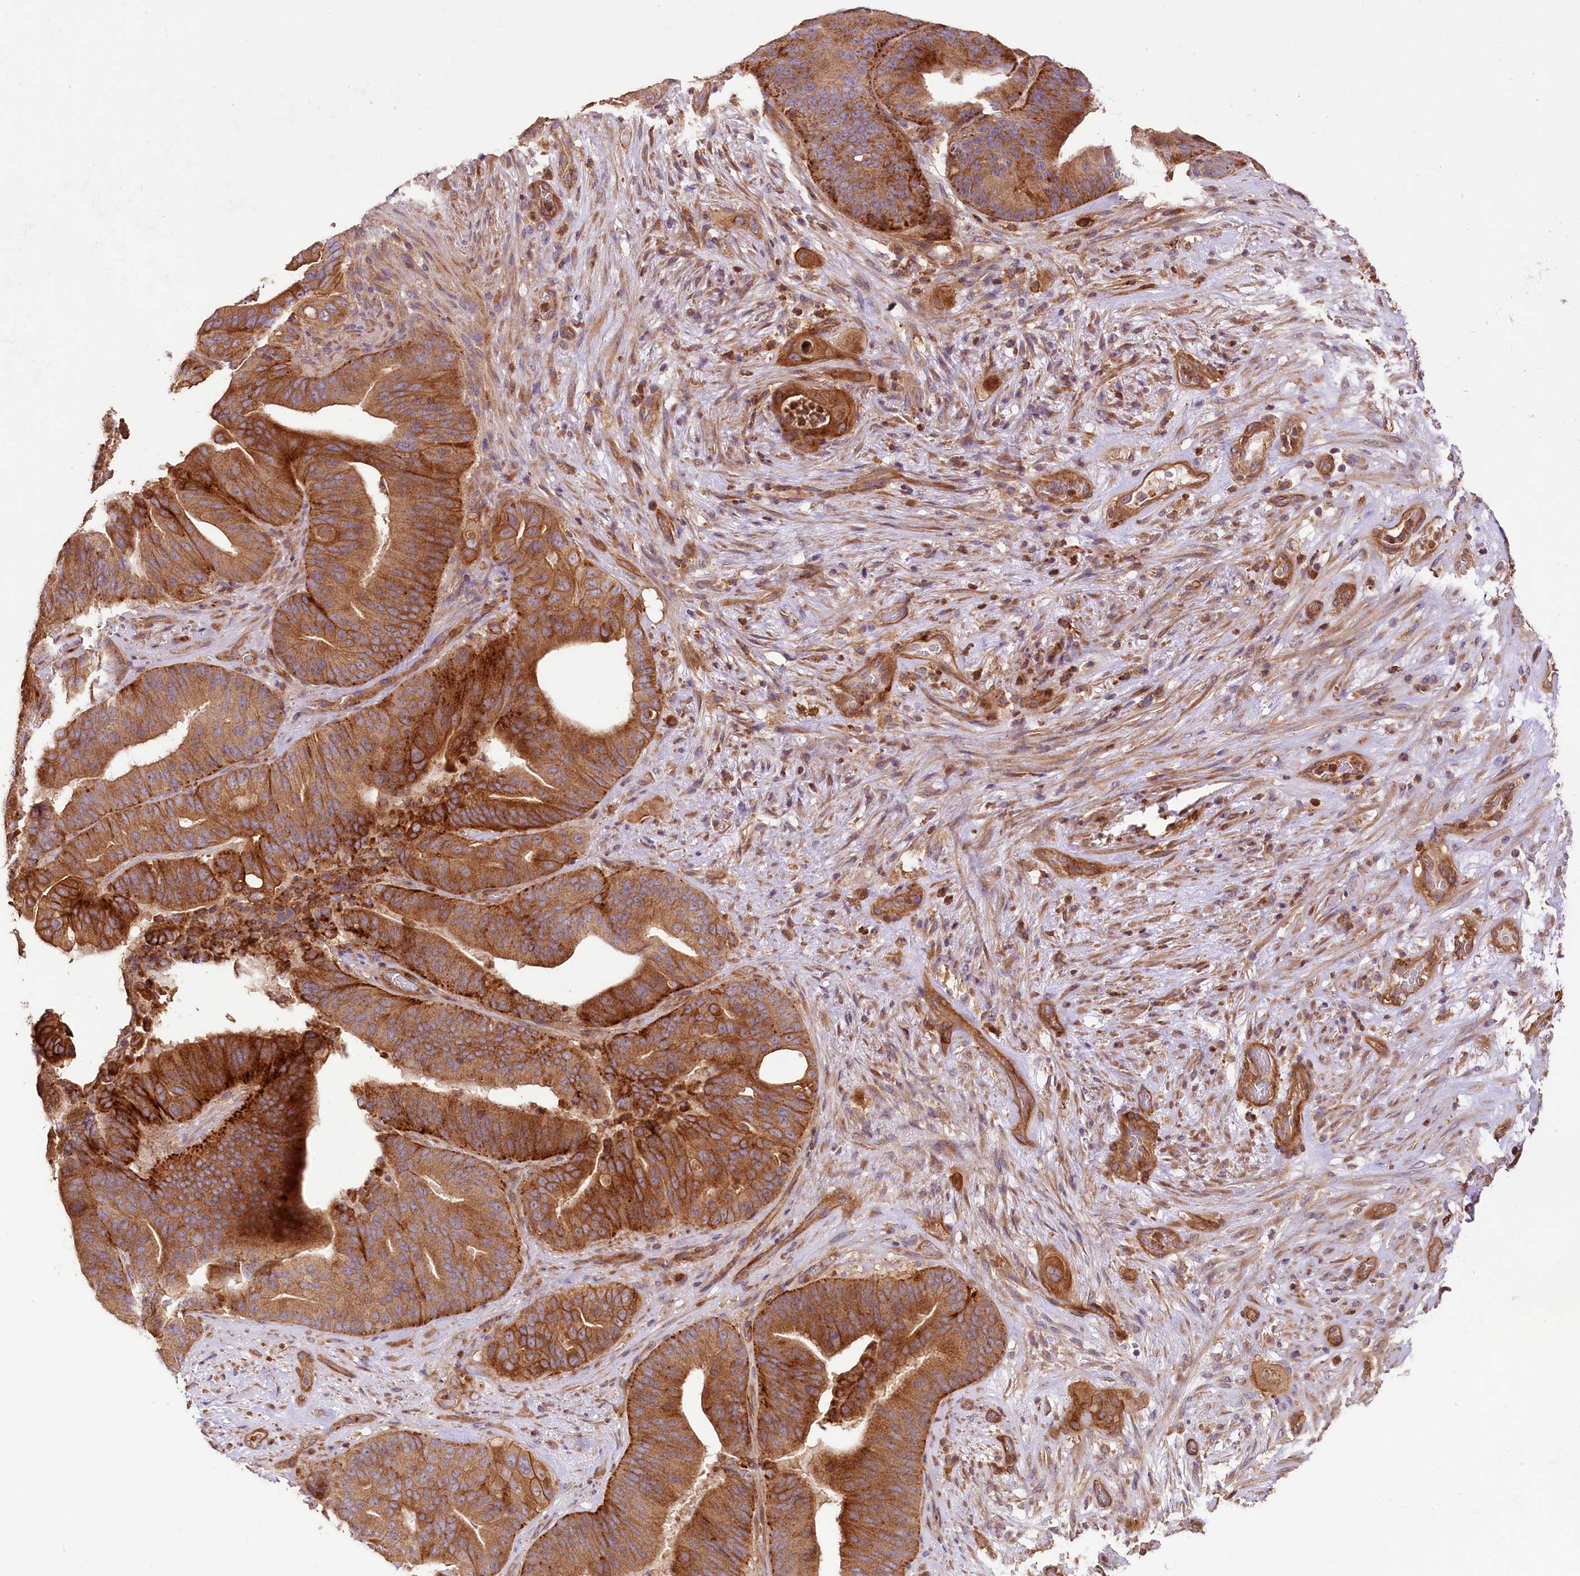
{"staining": {"intensity": "strong", "quantity": ">75%", "location": "cytoplasmic/membranous"}, "tissue": "pancreatic cancer", "cell_type": "Tumor cells", "image_type": "cancer", "snomed": [{"axis": "morphology", "description": "Adenocarcinoma, NOS"}, {"axis": "topography", "description": "Pancreas"}], "caption": "Strong cytoplasmic/membranous staining is identified in approximately >75% of tumor cells in adenocarcinoma (pancreatic). The protein of interest is stained brown, and the nuclei are stained in blue (DAB (3,3'-diaminobenzidine) IHC with brightfield microscopy, high magnification).", "gene": "CSAD", "patient": {"sex": "female", "age": 77}}